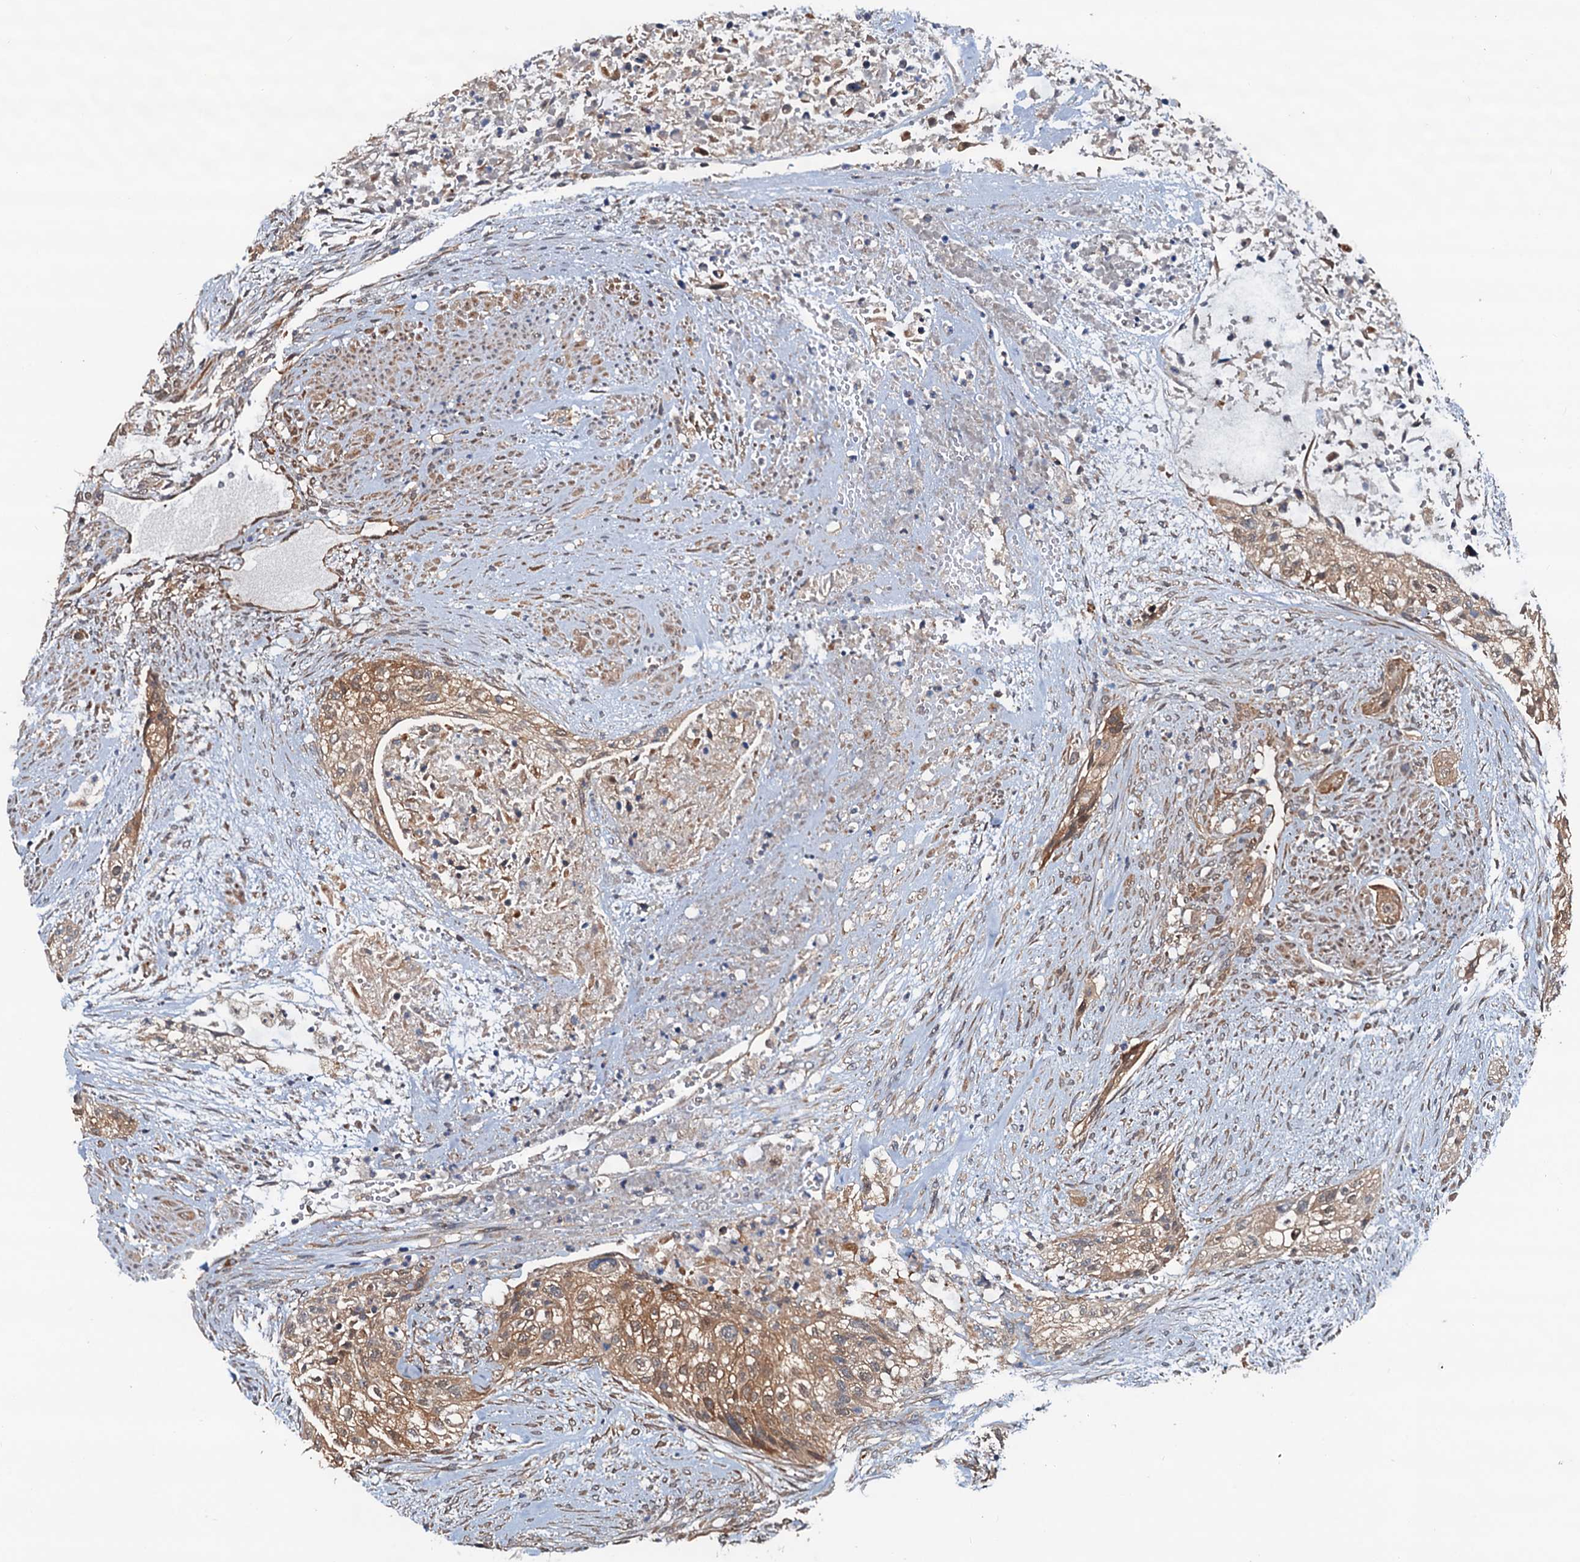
{"staining": {"intensity": "strong", "quantity": "25%-75%", "location": "cytoplasmic/membranous,nuclear"}, "tissue": "urothelial cancer", "cell_type": "Tumor cells", "image_type": "cancer", "snomed": [{"axis": "morphology", "description": "Urothelial carcinoma, High grade"}, {"axis": "topography", "description": "Urinary bladder"}], "caption": "Protein positivity by IHC shows strong cytoplasmic/membranous and nuclear staining in about 25%-75% of tumor cells in urothelial carcinoma (high-grade). (DAB IHC with brightfield microscopy, high magnification).", "gene": "AAGAB", "patient": {"sex": "male", "age": 35}}